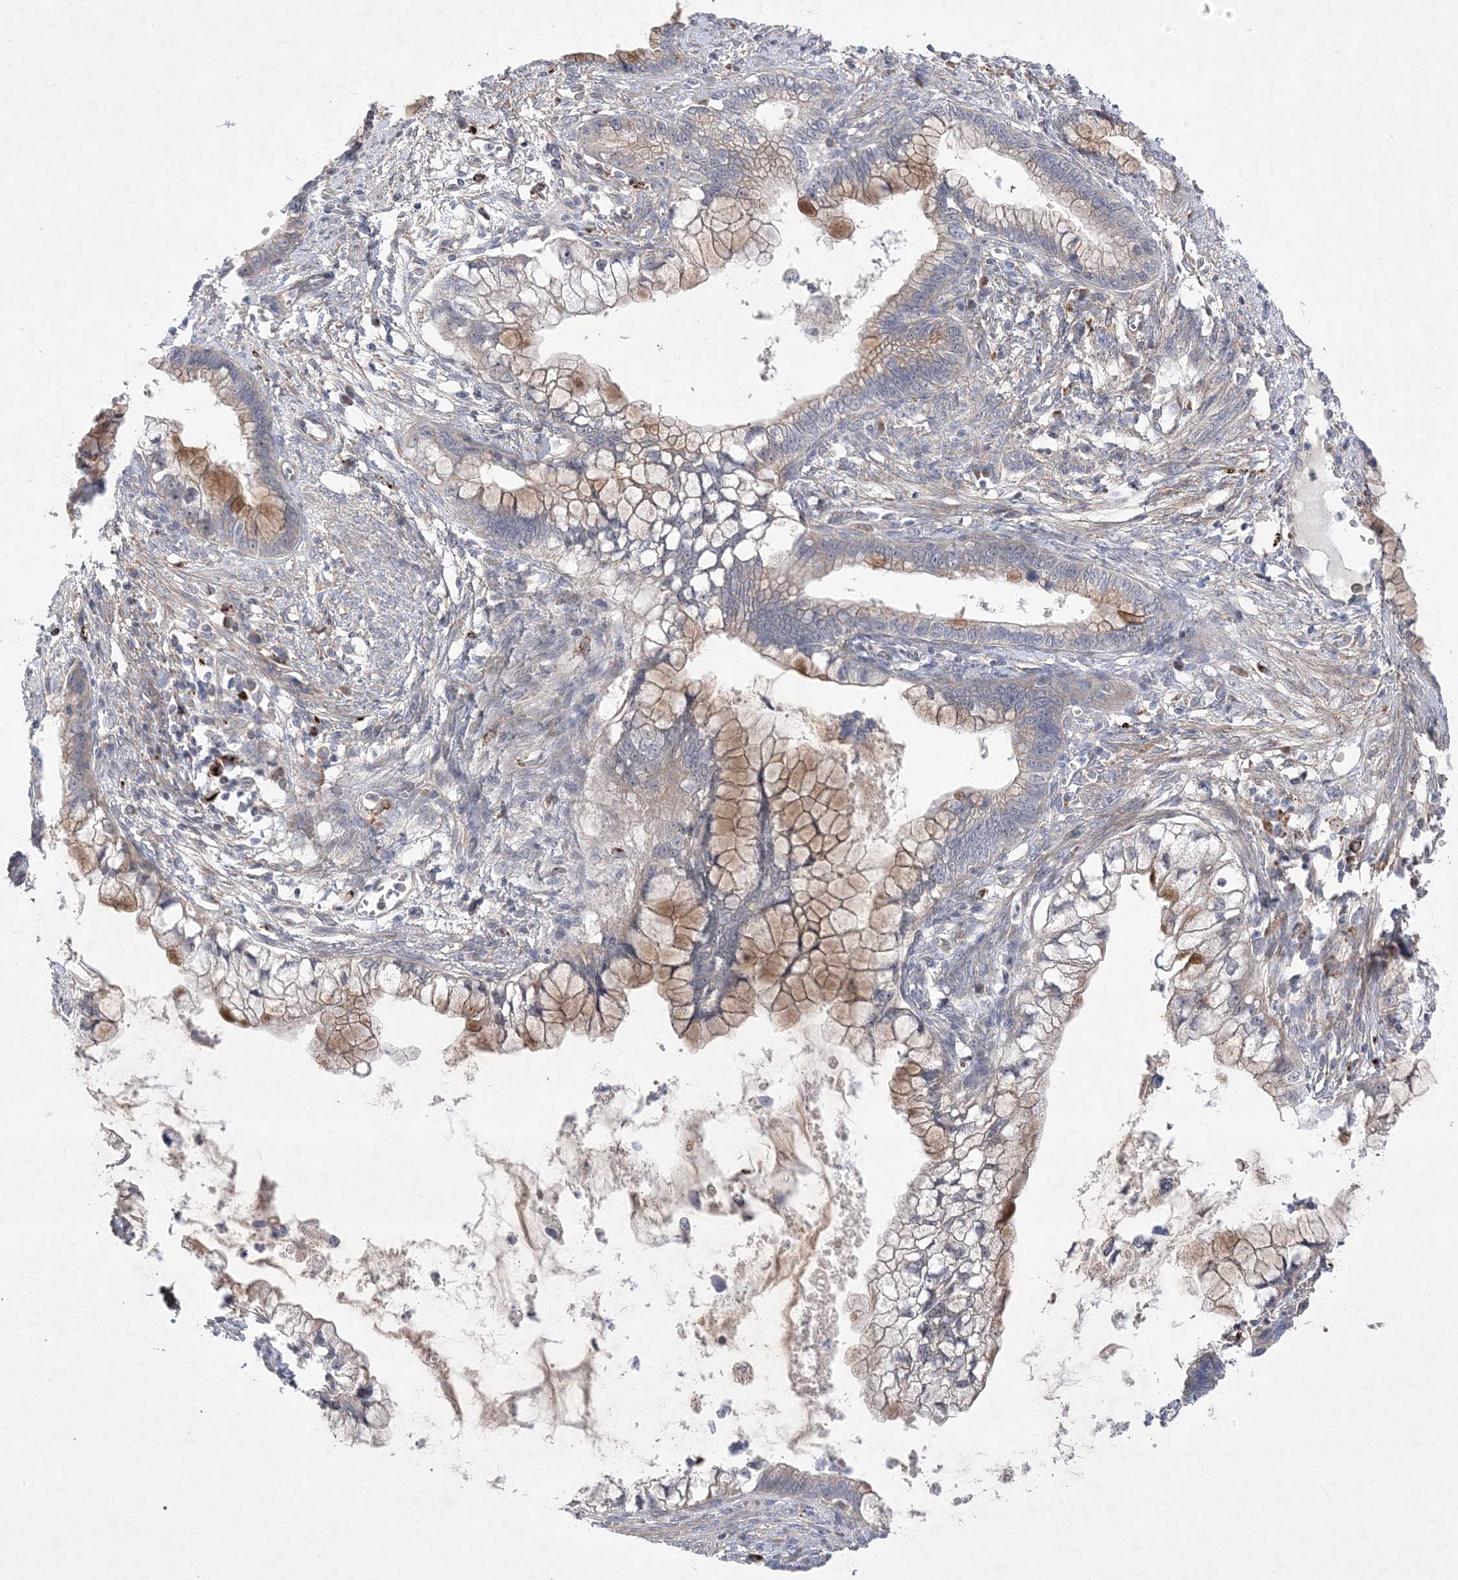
{"staining": {"intensity": "moderate", "quantity": "<25%", "location": "cytoplasmic/membranous"}, "tissue": "cervical cancer", "cell_type": "Tumor cells", "image_type": "cancer", "snomed": [{"axis": "morphology", "description": "Adenocarcinoma, NOS"}, {"axis": "topography", "description": "Cervix"}], "caption": "Immunohistochemical staining of human cervical cancer demonstrates low levels of moderate cytoplasmic/membranous staining in approximately <25% of tumor cells.", "gene": "ANAPC1", "patient": {"sex": "female", "age": 44}}